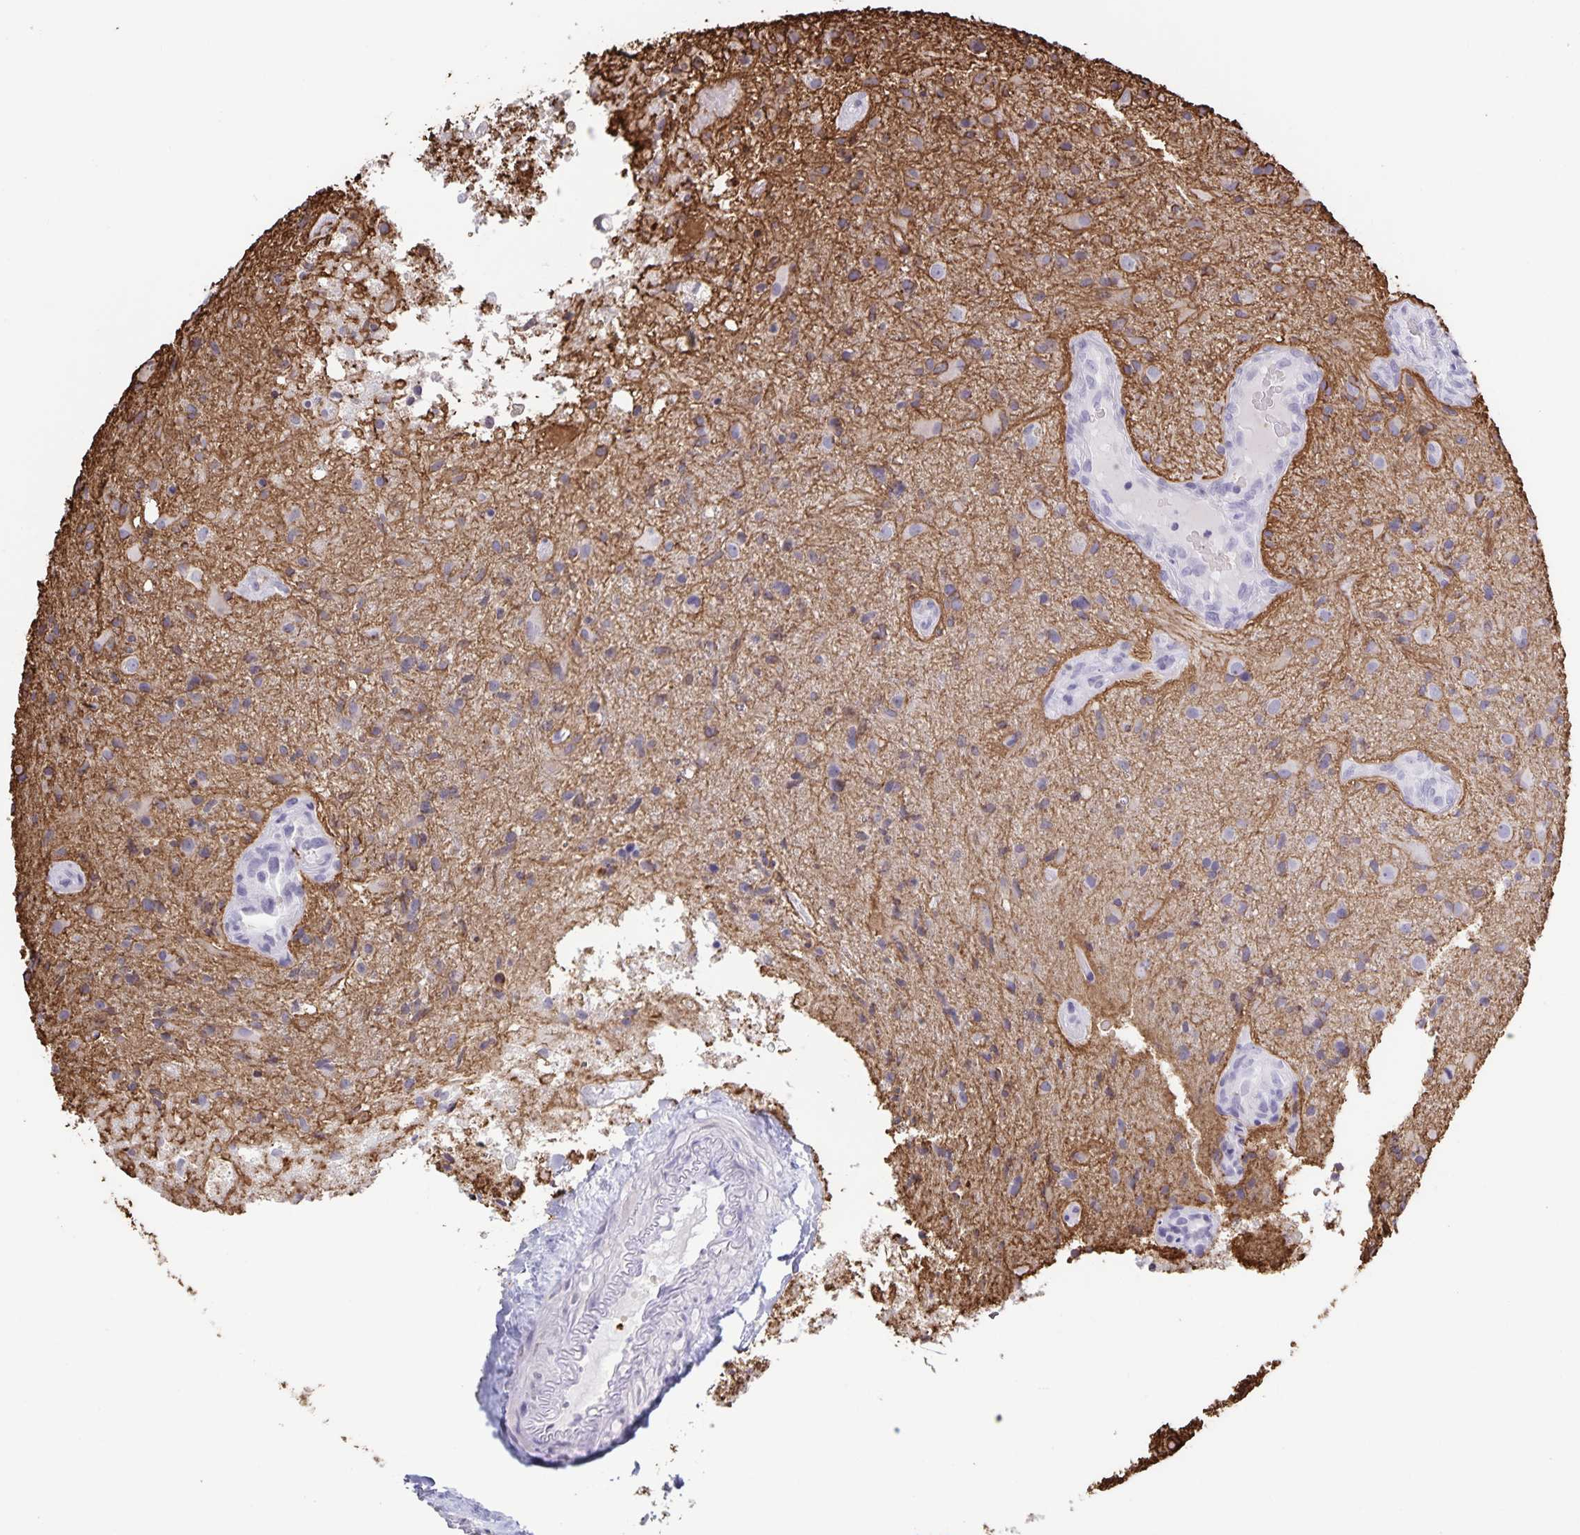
{"staining": {"intensity": "weak", "quantity": "<25%", "location": "cytoplasmic/membranous"}, "tissue": "glioma", "cell_type": "Tumor cells", "image_type": "cancer", "snomed": [{"axis": "morphology", "description": "Glioma, malignant, High grade"}, {"axis": "topography", "description": "Brain"}], "caption": "This image is of glioma stained with immunohistochemistry to label a protein in brown with the nuclei are counter-stained blue. There is no expression in tumor cells.", "gene": "AQP4", "patient": {"sex": "male", "age": 55}}